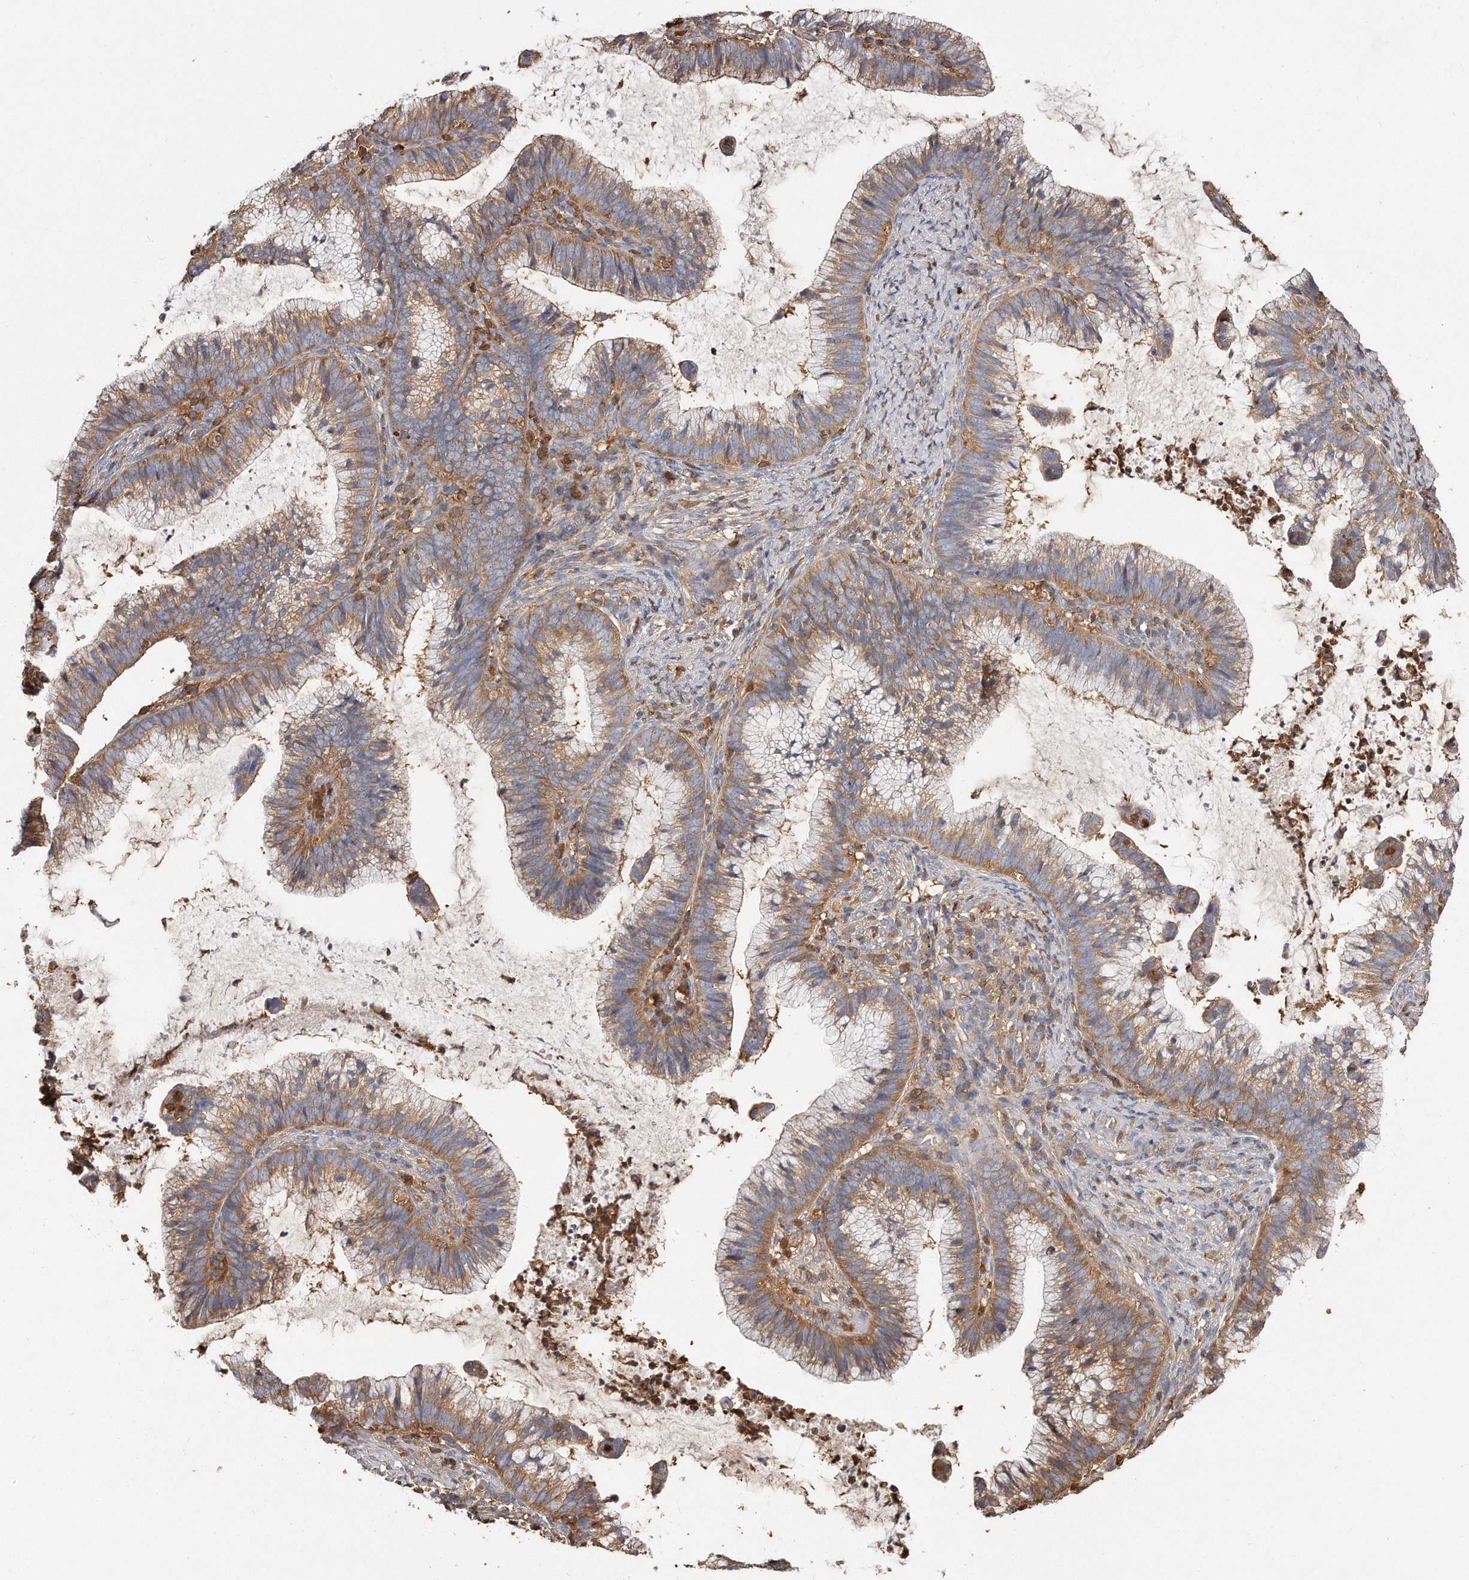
{"staining": {"intensity": "moderate", "quantity": ">75%", "location": "cytoplasmic/membranous"}, "tissue": "cervical cancer", "cell_type": "Tumor cells", "image_type": "cancer", "snomed": [{"axis": "morphology", "description": "Adenocarcinoma, NOS"}, {"axis": "topography", "description": "Cervix"}], "caption": "A high-resolution histopathology image shows IHC staining of cervical adenocarcinoma, which displays moderate cytoplasmic/membranous positivity in about >75% of tumor cells. The staining was performed using DAB (3,3'-diaminobenzidine) to visualize the protein expression in brown, while the nuclei were stained in blue with hematoxylin (Magnification: 20x).", "gene": "CAP1", "patient": {"sex": "female", "age": 36}}